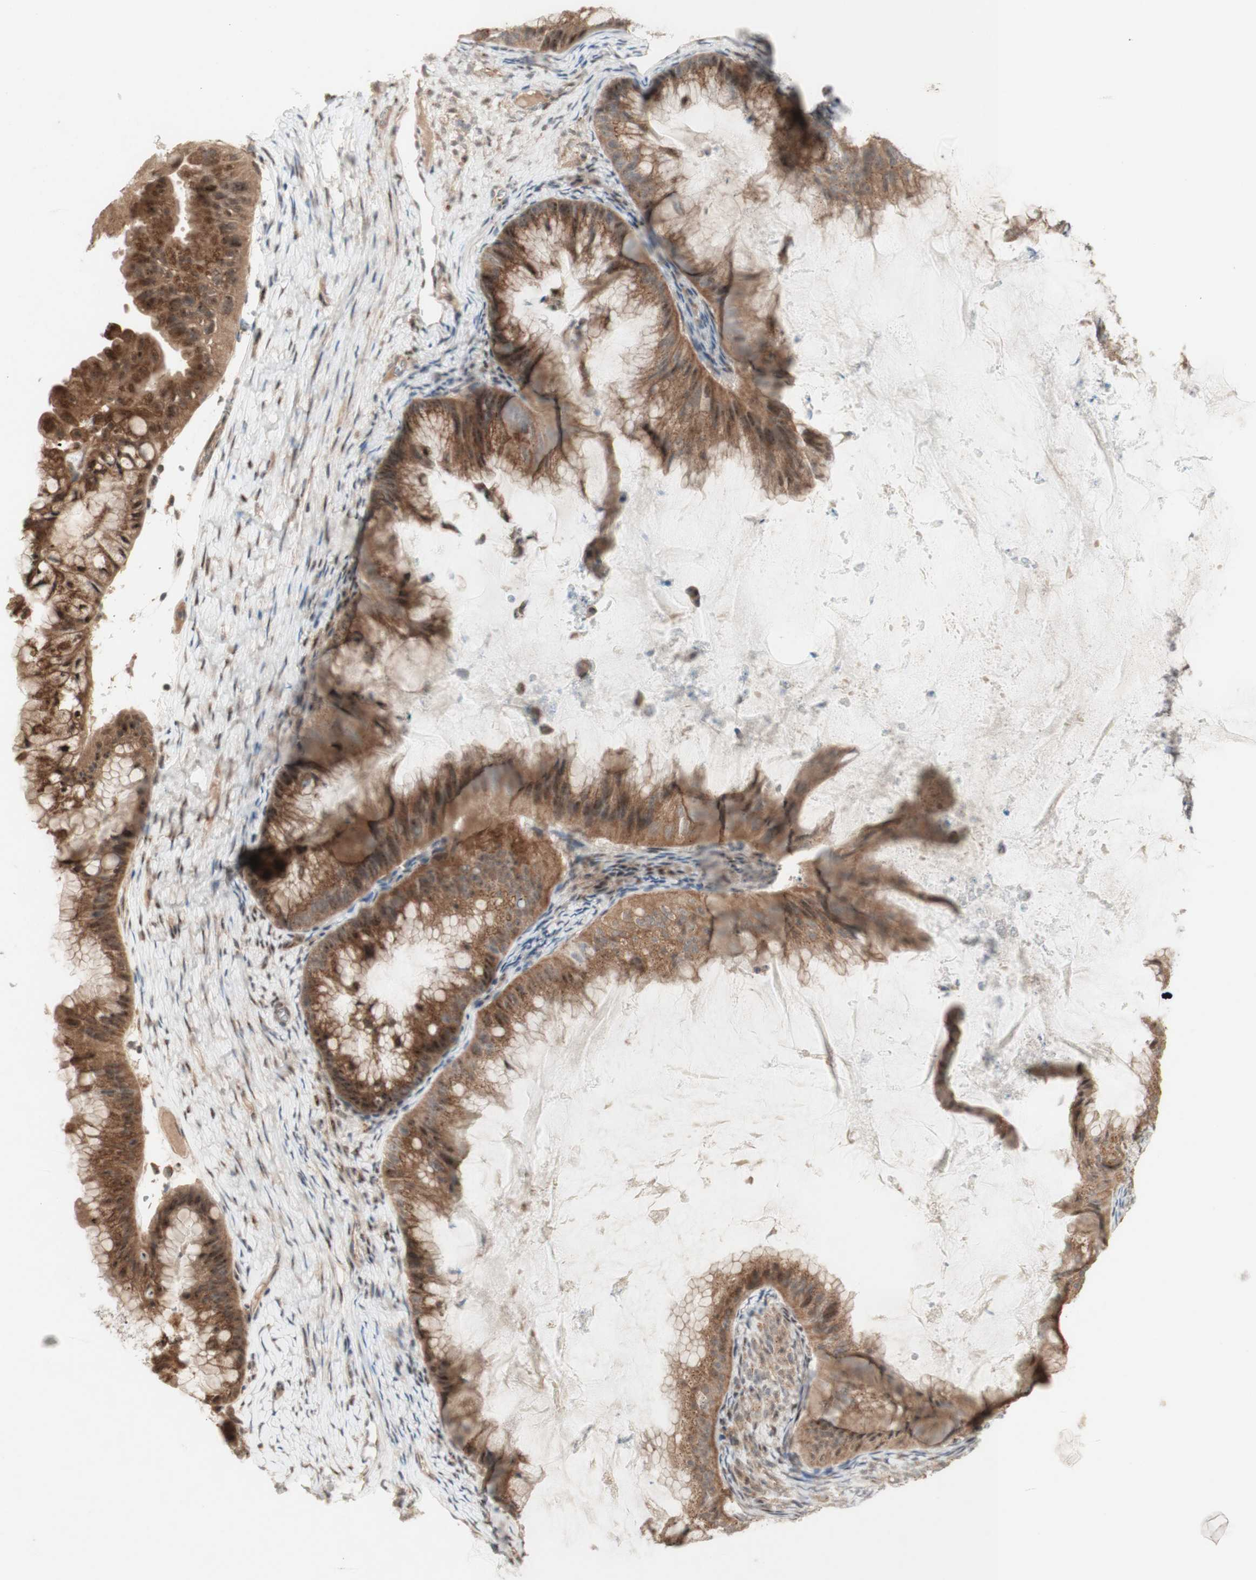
{"staining": {"intensity": "moderate", "quantity": ">75%", "location": "cytoplasmic/membranous,nuclear"}, "tissue": "ovarian cancer", "cell_type": "Tumor cells", "image_type": "cancer", "snomed": [{"axis": "morphology", "description": "Cystadenocarcinoma, mucinous, NOS"}, {"axis": "topography", "description": "Ovary"}], "caption": "Ovarian cancer stained with a protein marker demonstrates moderate staining in tumor cells.", "gene": "CYLD", "patient": {"sex": "female", "age": 61}}